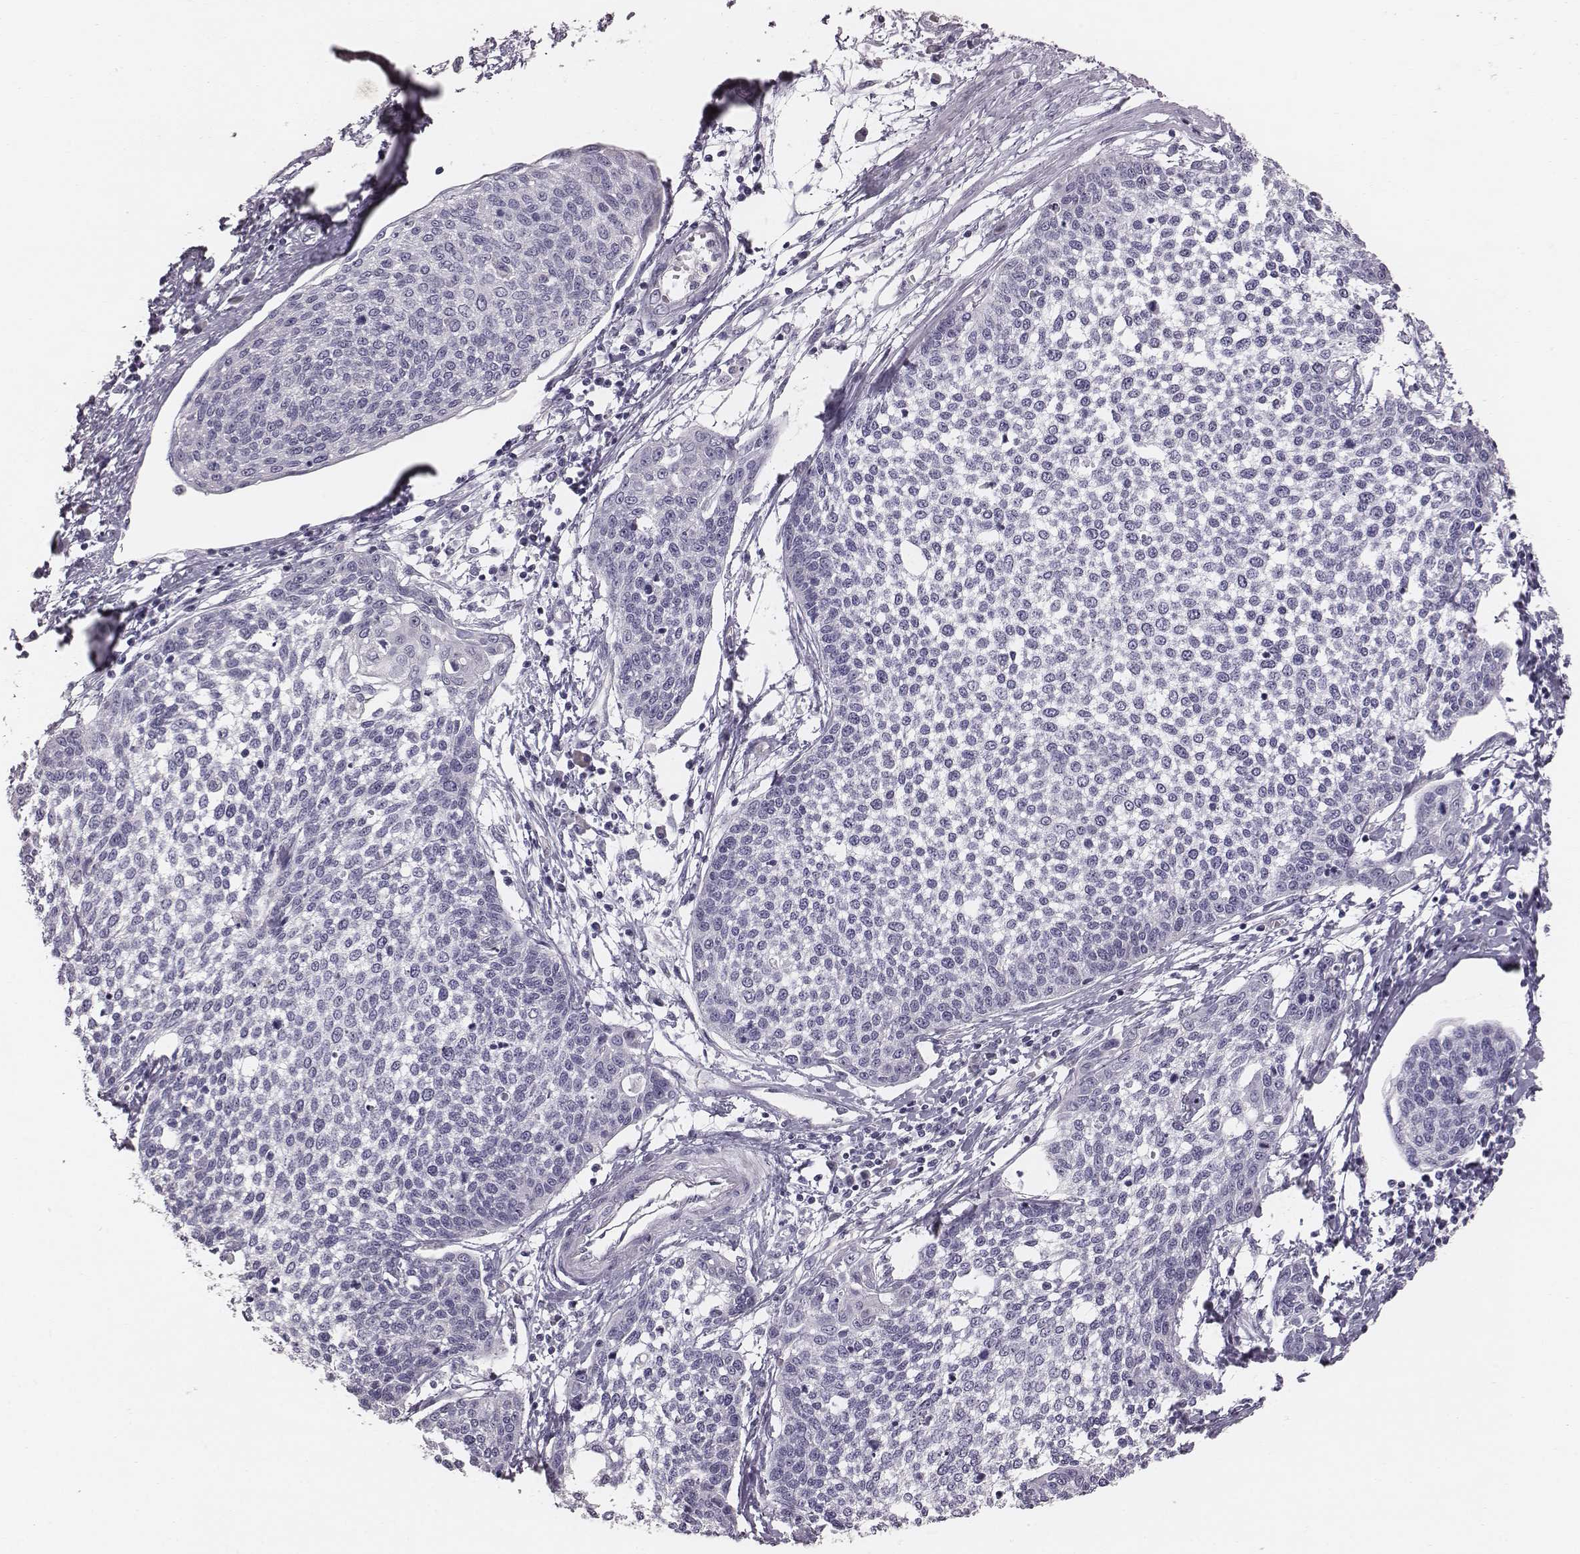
{"staining": {"intensity": "negative", "quantity": "none", "location": "none"}, "tissue": "cervical cancer", "cell_type": "Tumor cells", "image_type": "cancer", "snomed": [{"axis": "morphology", "description": "Squamous cell carcinoma, NOS"}, {"axis": "topography", "description": "Cervix"}], "caption": "This is a photomicrograph of immunohistochemistry staining of cervical cancer, which shows no expression in tumor cells.", "gene": "CACNG4", "patient": {"sex": "female", "age": 34}}